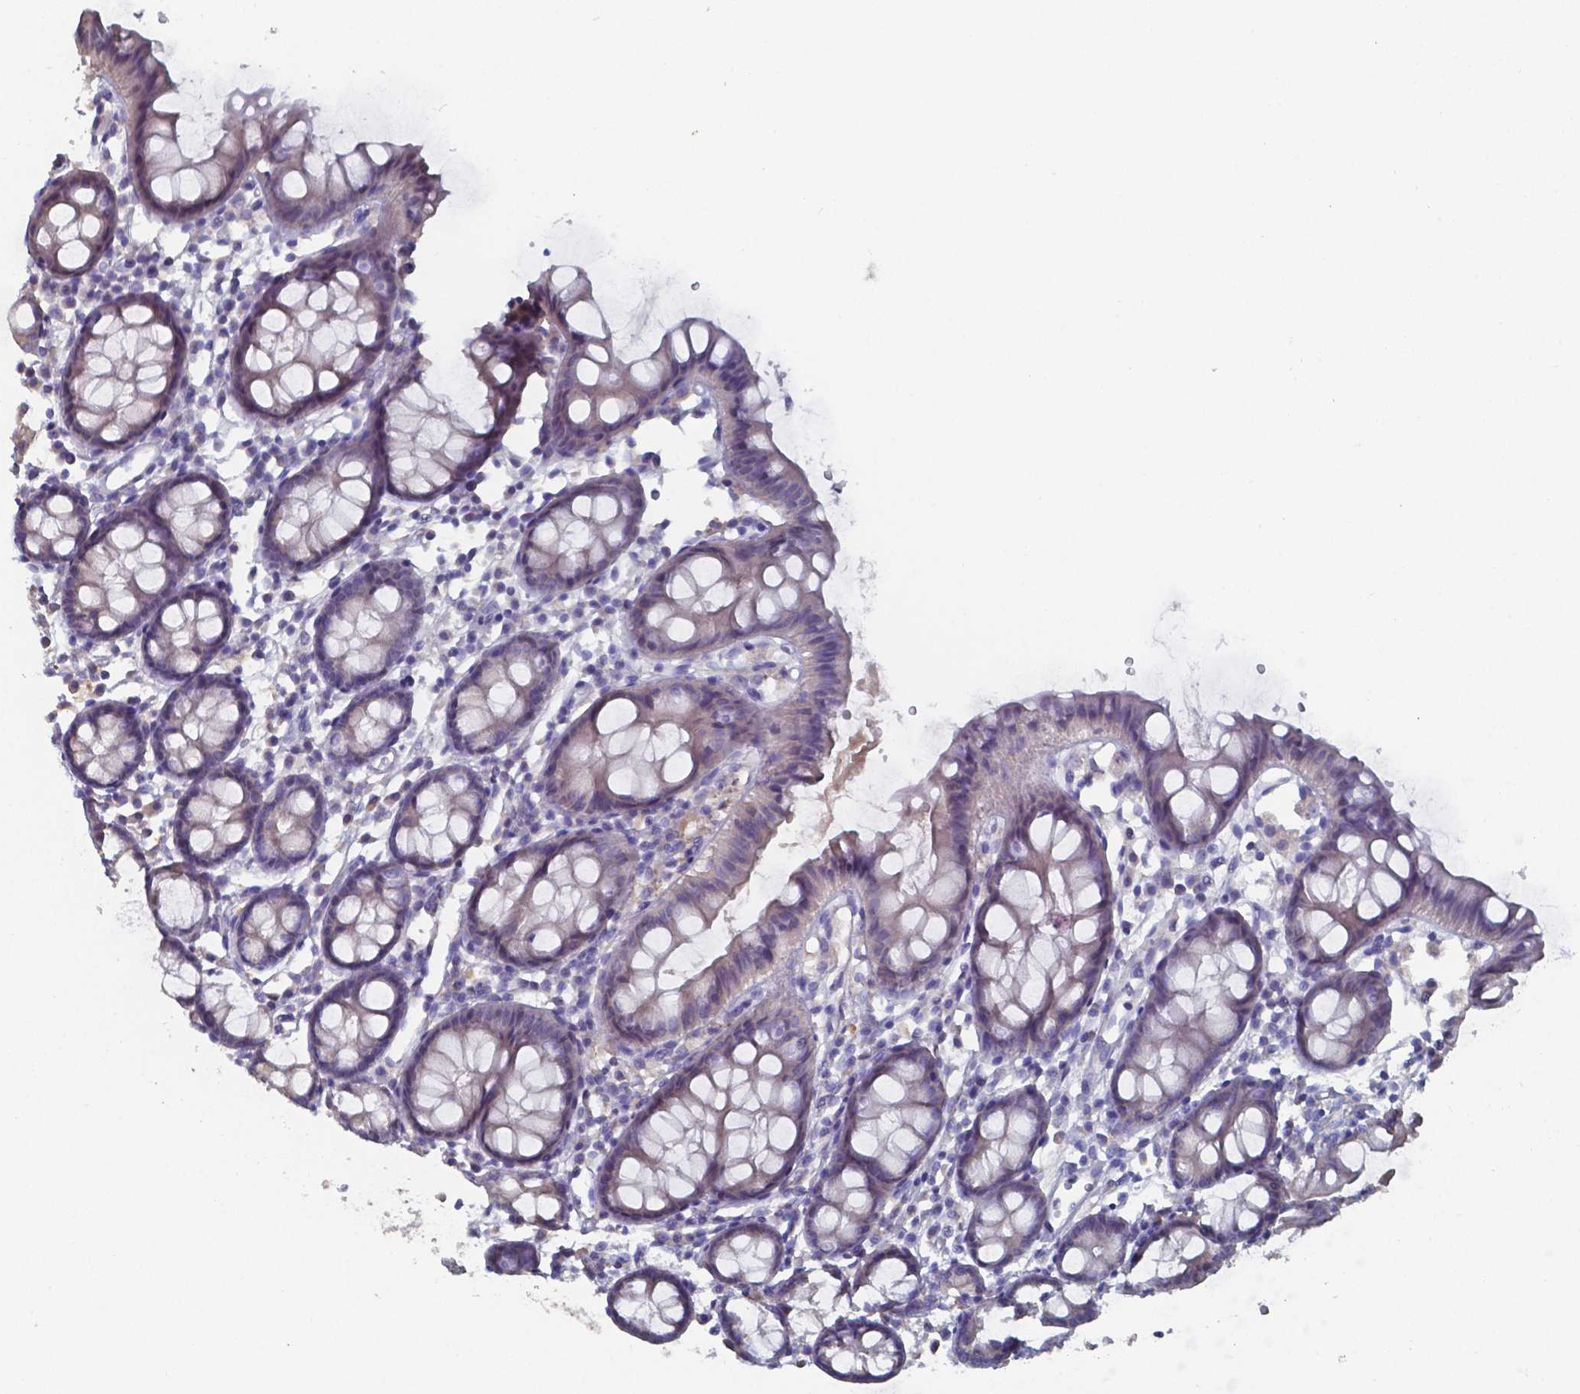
{"staining": {"intensity": "weak", "quantity": "<25%", "location": "cytoplasmic/membranous"}, "tissue": "colon", "cell_type": "Glandular cells", "image_type": "normal", "snomed": [{"axis": "morphology", "description": "Normal tissue, NOS"}, {"axis": "topography", "description": "Colon"}], "caption": "High magnification brightfield microscopy of benign colon stained with DAB (3,3'-diaminobenzidine) (brown) and counterstained with hematoxylin (blue): glandular cells show no significant positivity.", "gene": "FOXJ1", "patient": {"sex": "female", "age": 84}}